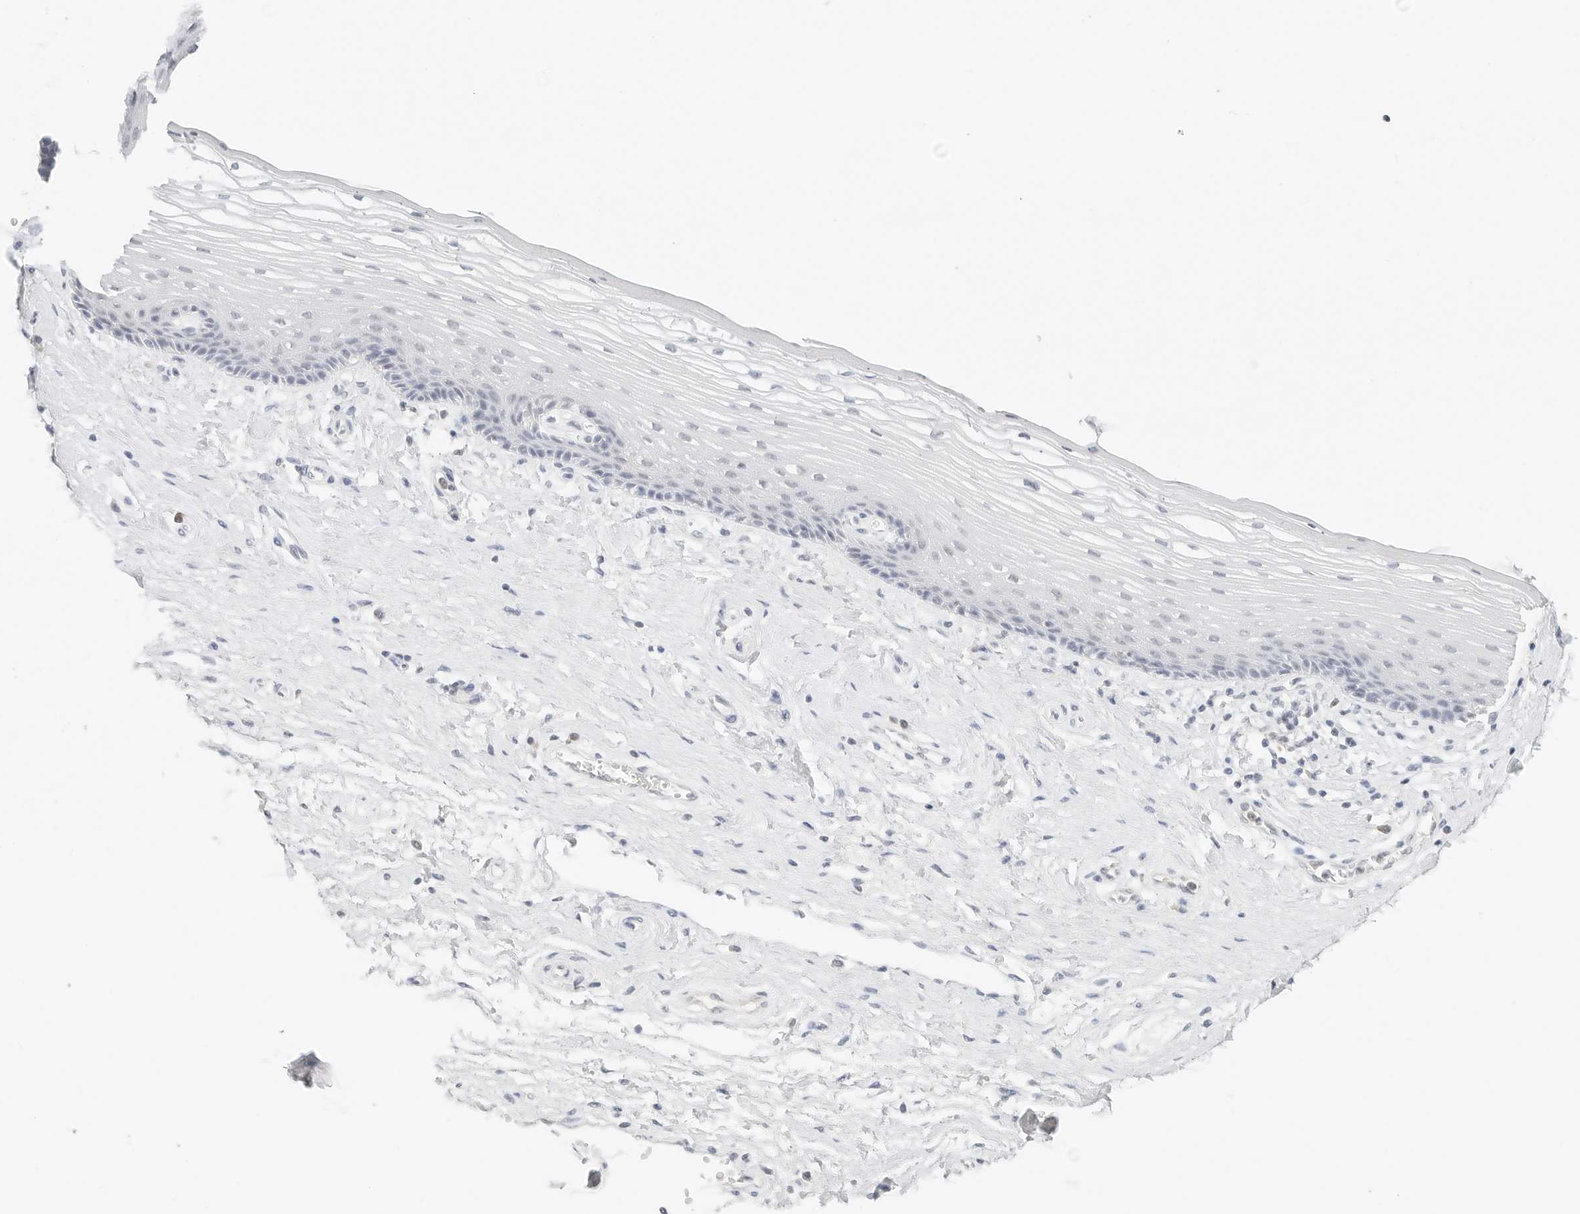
{"staining": {"intensity": "negative", "quantity": "none", "location": "none"}, "tissue": "vagina", "cell_type": "Squamous epithelial cells", "image_type": "normal", "snomed": [{"axis": "morphology", "description": "Normal tissue, NOS"}, {"axis": "topography", "description": "Vagina"}], "caption": "Photomicrograph shows no protein expression in squamous epithelial cells of normal vagina.", "gene": "NEO1", "patient": {"sex": "female", "age": 46}}